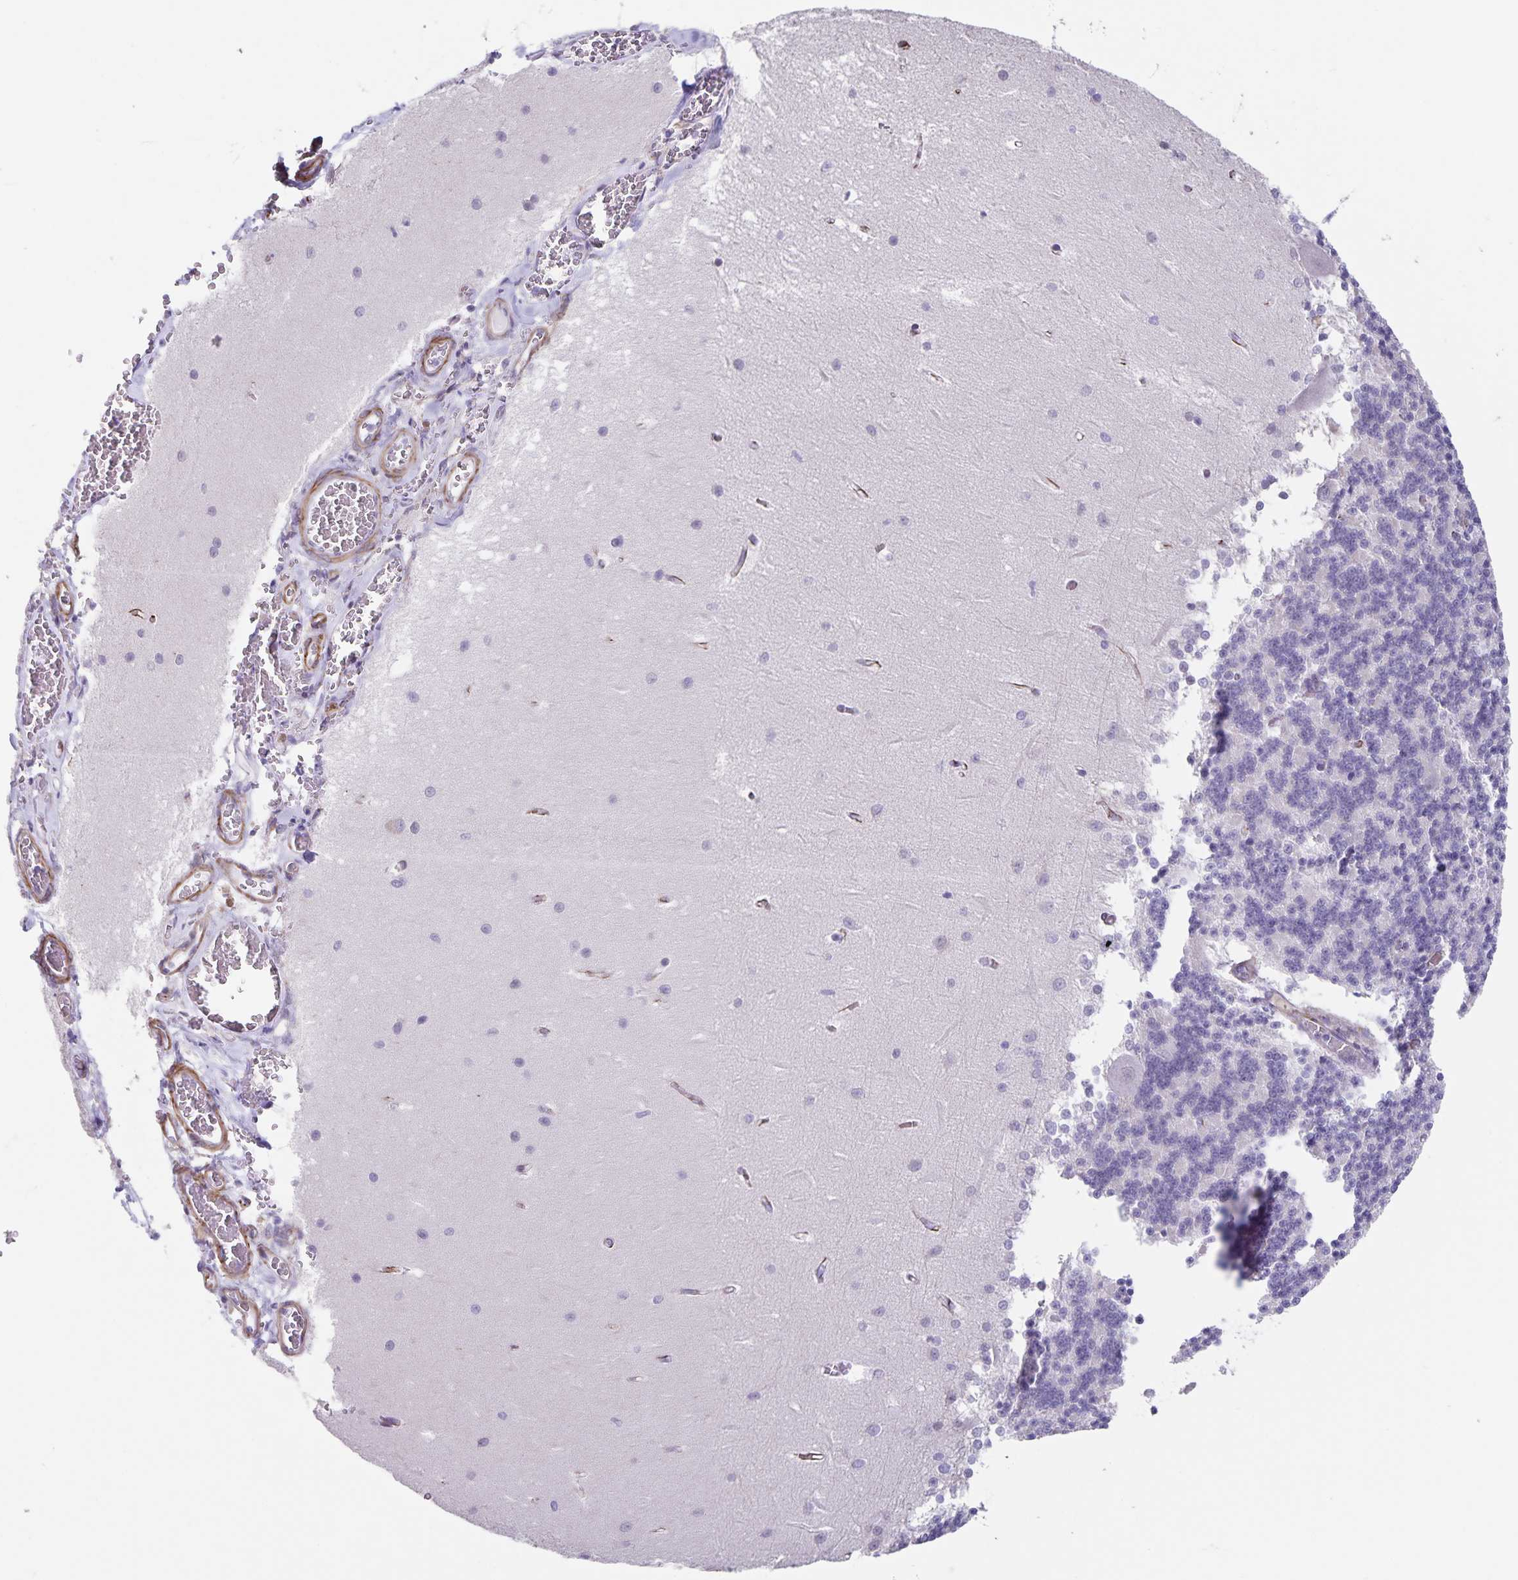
{"staining": {"intensity": "negative", "quantity": "none", "location": "none"}, "tissue": "cerebellum", "cell_type": "Cells in granular layer", "image_type": "normal", "snomed": [{"axis": "morphology", "description": "Normal tissue, NOS"}, {"axis": "topography", "description": "Cerebellum"}], "caption": "Micrograph shows no significant protein staining in cells in granular layer of unremarkable cerebellum. (Immunohistochemistry, brightfield microscopy, high magnification).", "gene": "SYNM", "patient": {"sex": "male", "age": 37}}